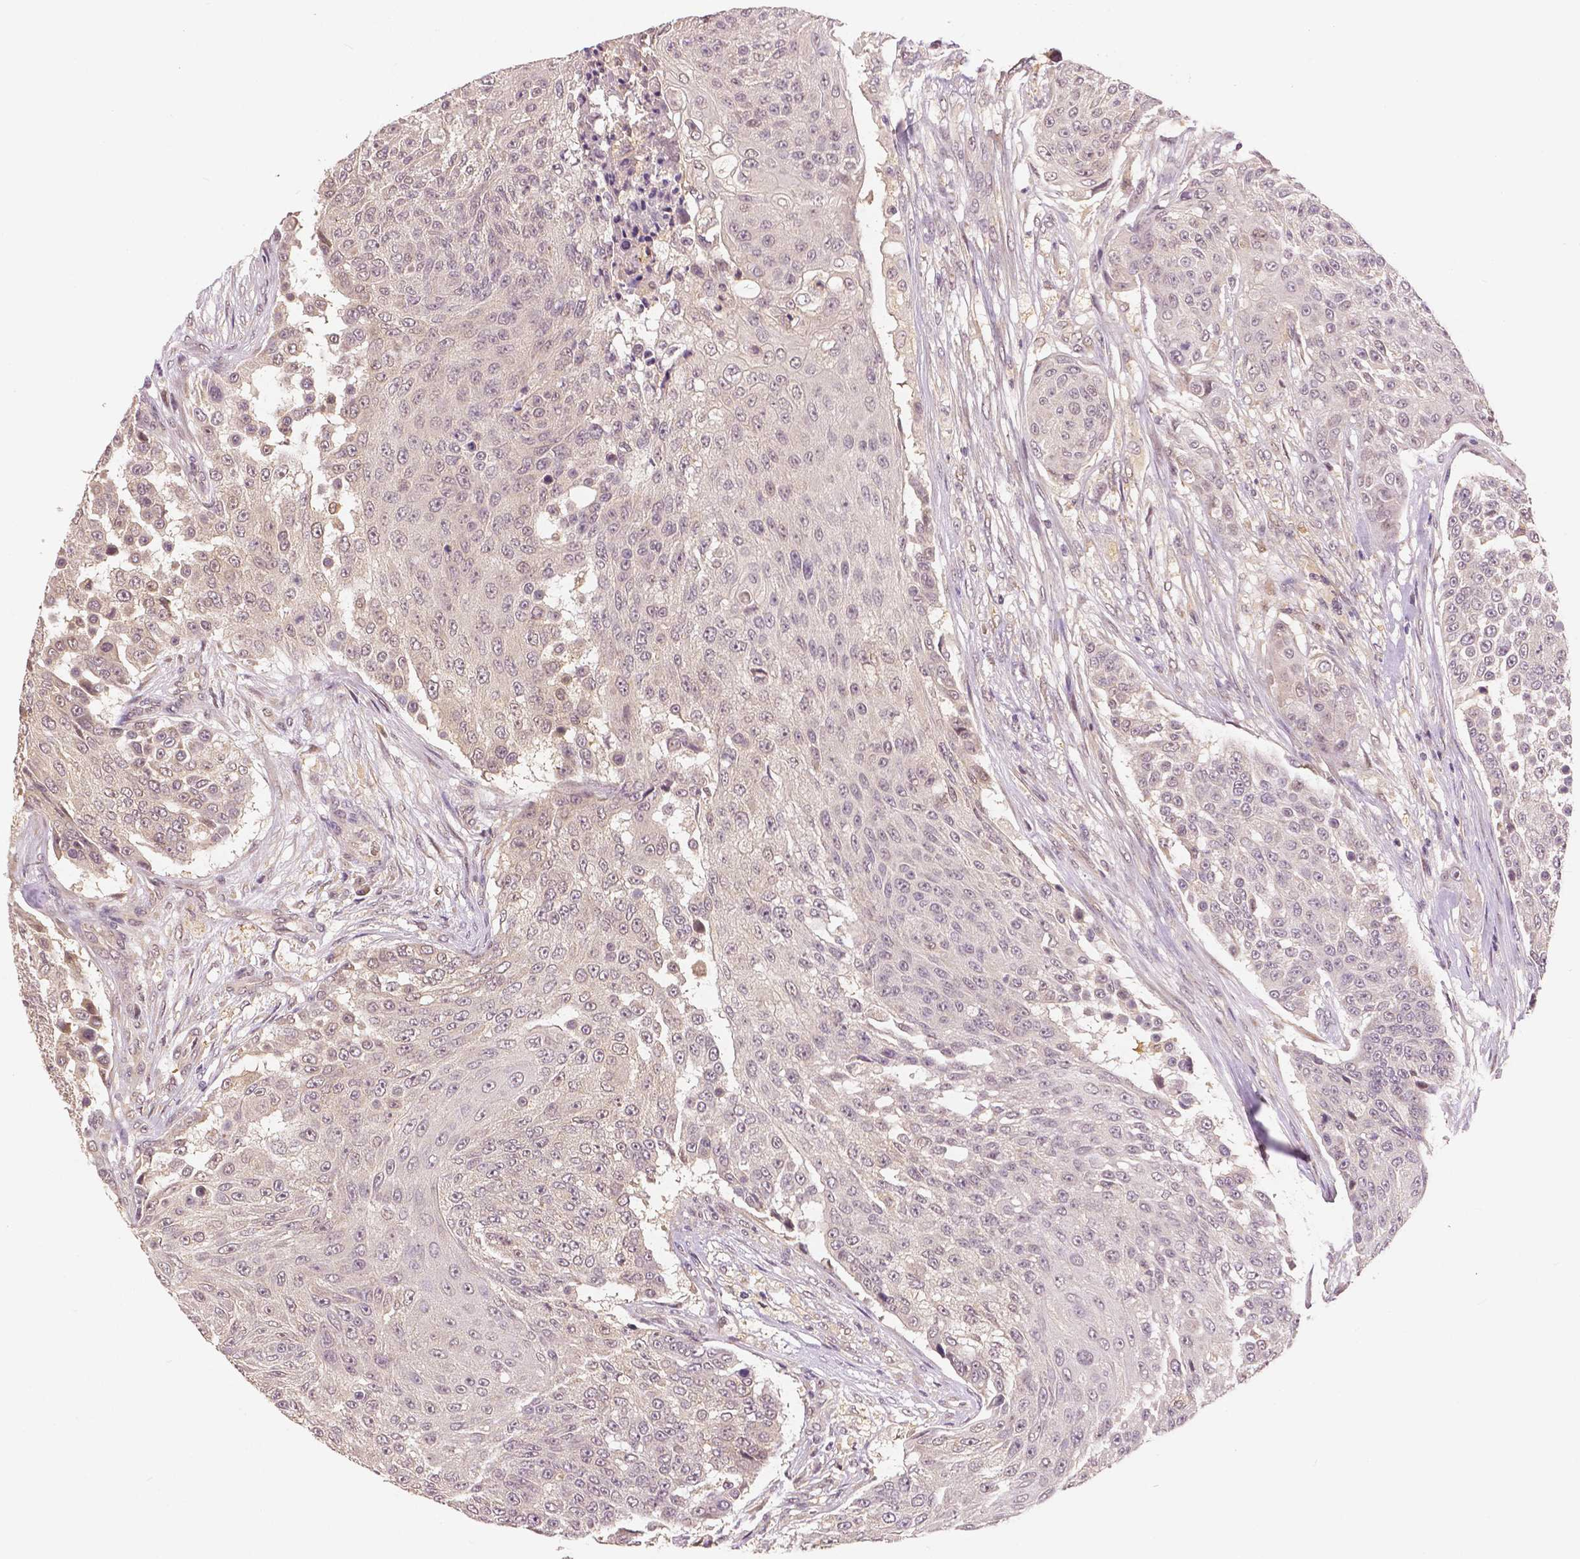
{"staining": {"intensity": "weak", "quantity": "<25%", "location": "nuclear"}, "tissue": "urothelial cancer", "cell_type": "Tumor cells", "image_type": "cancer", "snomed": [{"axis": "morphology", "description": "Urothelial carcinoma, High grade"}, {"axis": "topography", "description": "Urinary bladder"}], "caption": "High magnification brightfield microscopy of urothelial cancer stained with DAB (3,3'-diaminobenzidine) (brown) and counterstained with hematoxylin (blue): tumor cells show no significant positivity.", "gene": "MAP1LC3B", "patient": {"sex": "female", "age": 63}}